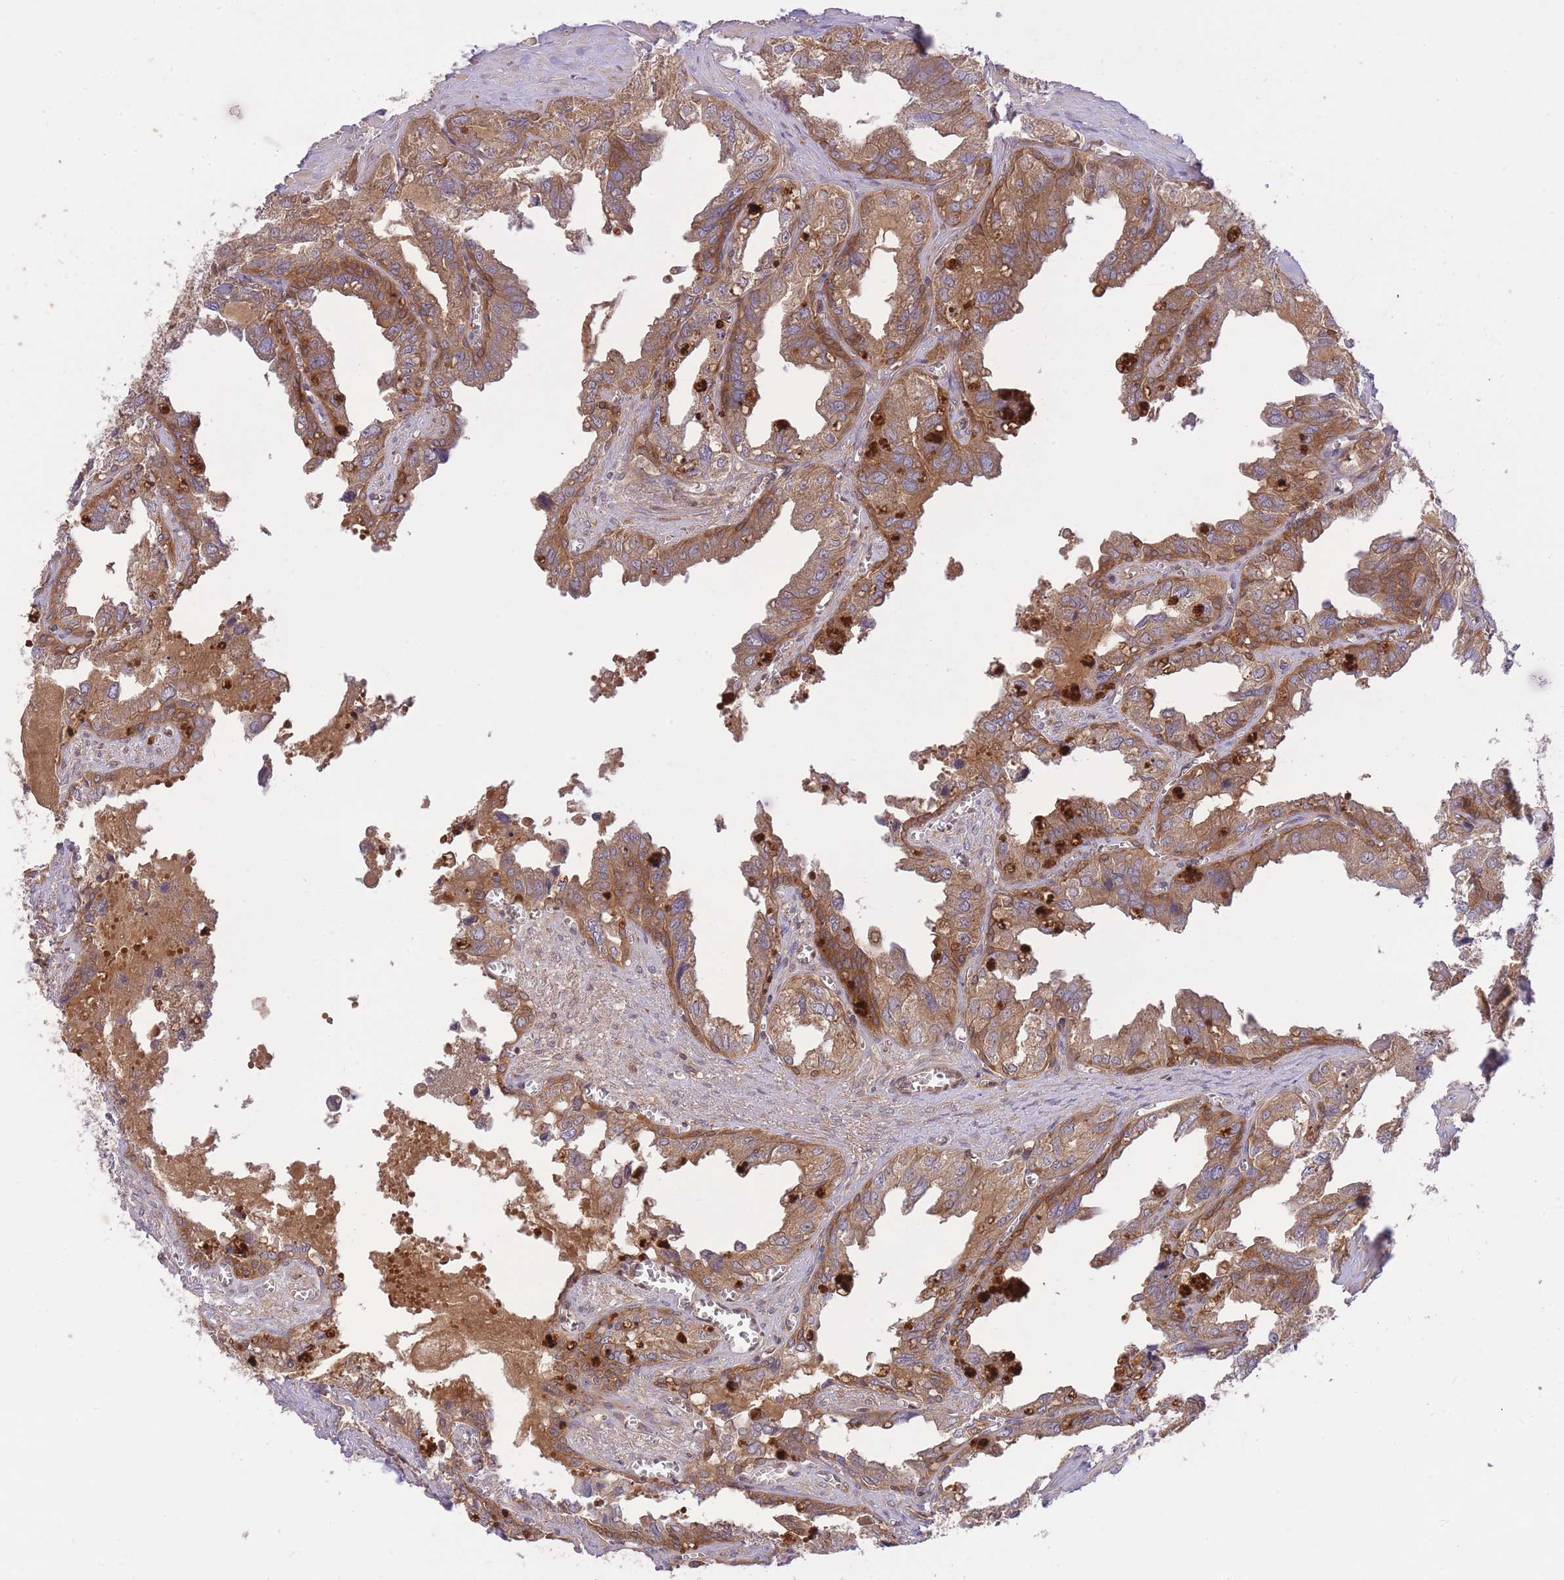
{"staining": {"intensity": "moderate", "quantity": ">75%", "location": "cytoplasmic/membranous"}, "tissue": "seminal vesicle", "cell_type": "Glandular cells", "image_type": "normal", "snomed": [{"axis": "morphology", "description": "Normal tissue, NOS"}, {"axis": "topography", "description": "Seminal veicle"}], "caption": "IHC histopathology image of unremarkable seminal vesicle: human seminal vesicle stained using immunohistochemistry demonstrates medium levels of moderate protein expression localized specifically in the cytoplasmic/membranous of glandular cells, appearing as a cytoplasmic/membranous brown color.", "gene": "PREP", "patient": {"sex": "male", "age": 67}}